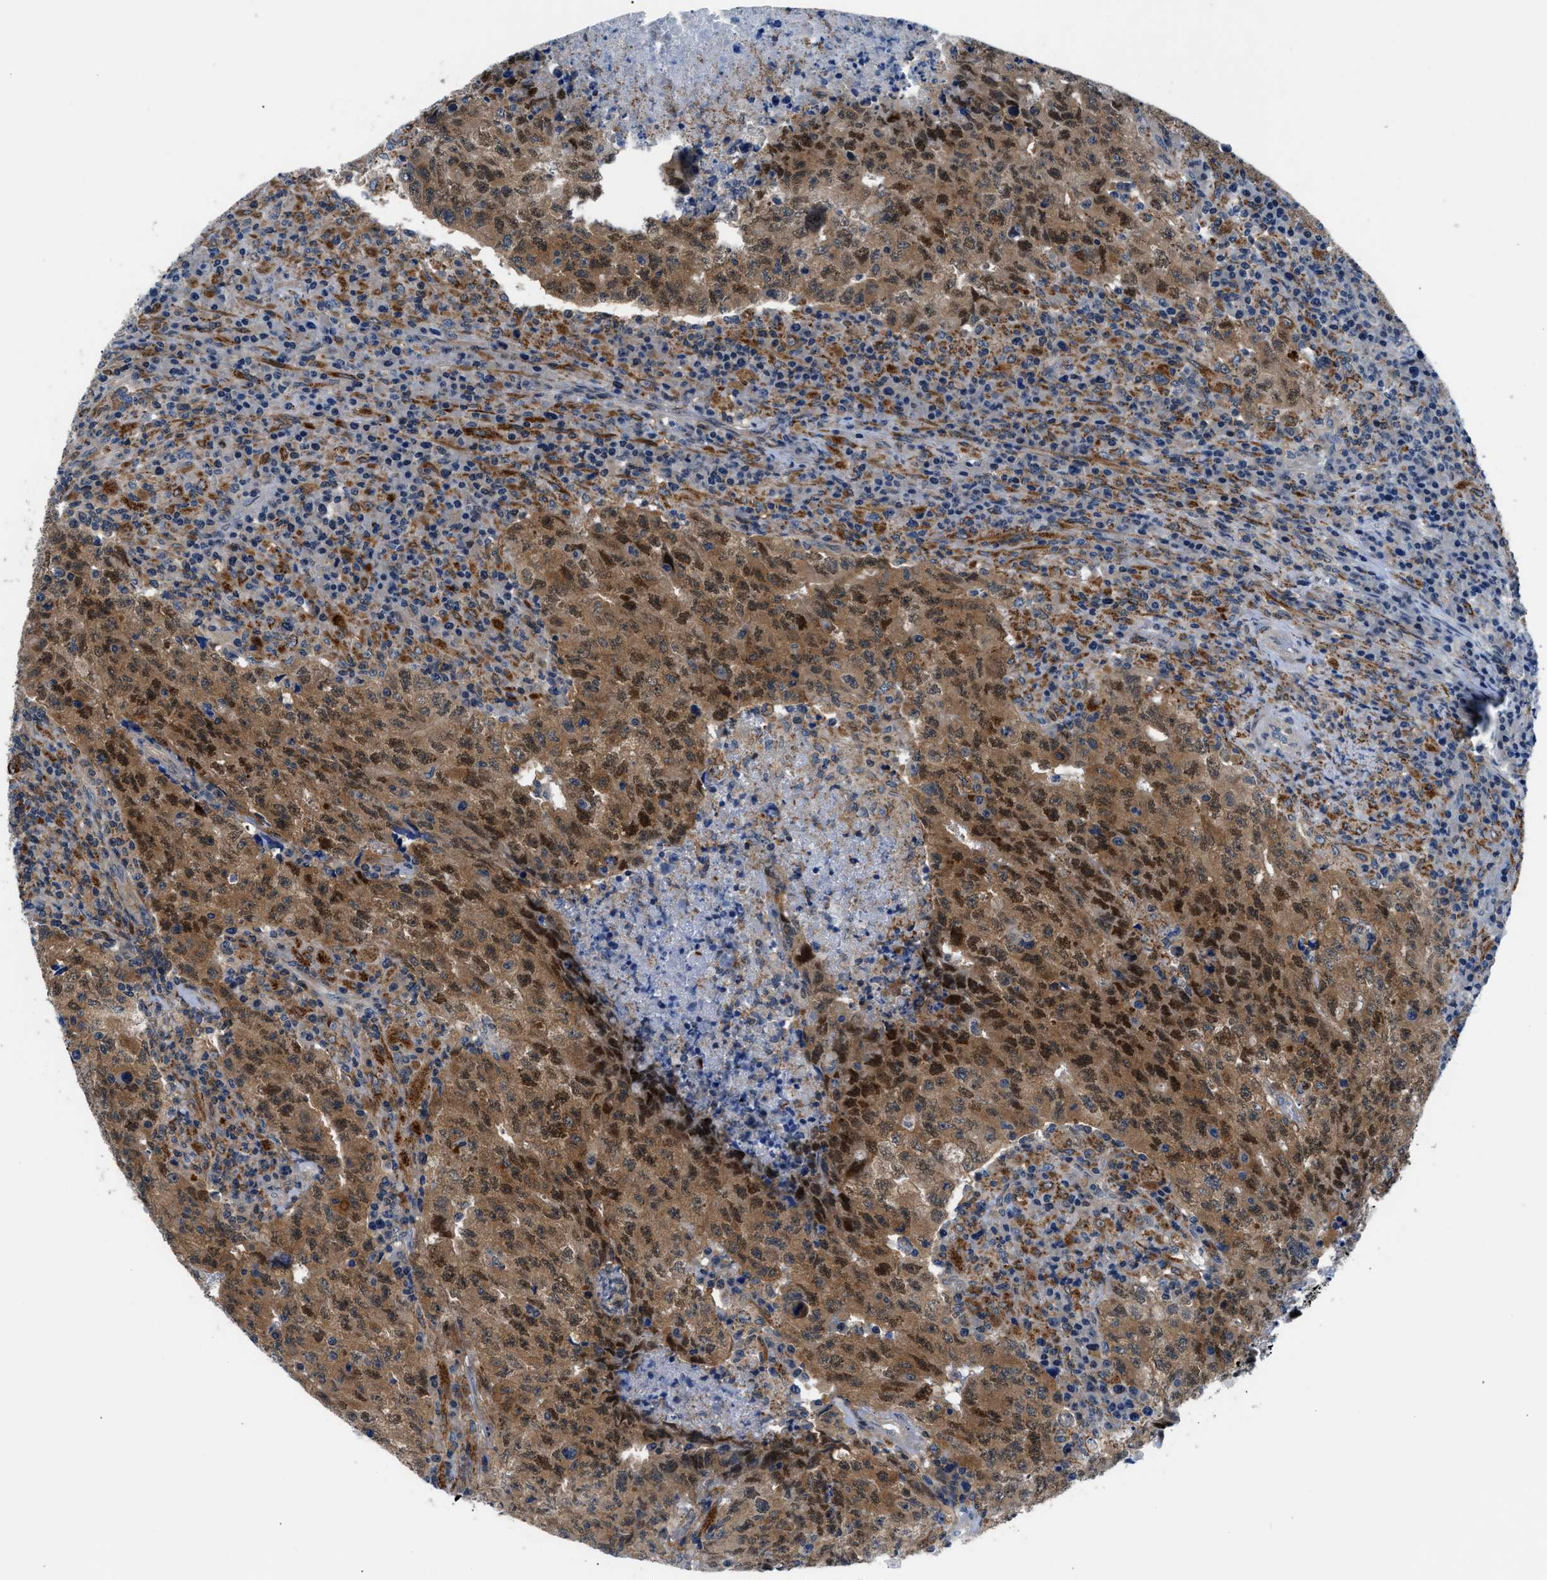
{"staining": {"intensity": "strong", "quantity": ">75%", "location": "cytoplasmic/membranous,nuclear"}, "tissue": "testis cancer", "cell_type": "Tumor cells", "image_type": "cancer", "snomed": [{"axis": "morphology", "description": "Necrosis, NOS"}, {"axis": "morphology", "description": "Carcinoma, Embryonal, NOS"}, {"axis": "topography", "description": "Testis"}], "caption": "This photomicrograph demonstrates testis cancer (embryonal carcinoma) stained with immunohistochemistry (IHC) to label a protein in brown. The cytoplasmic/membranous and nuclear of tumor cells show strong positivity for the protein. Nuclei are counter-stained blue.", "gene": "TMEM45B", "patient": {"sex": "male", "age": 19}}